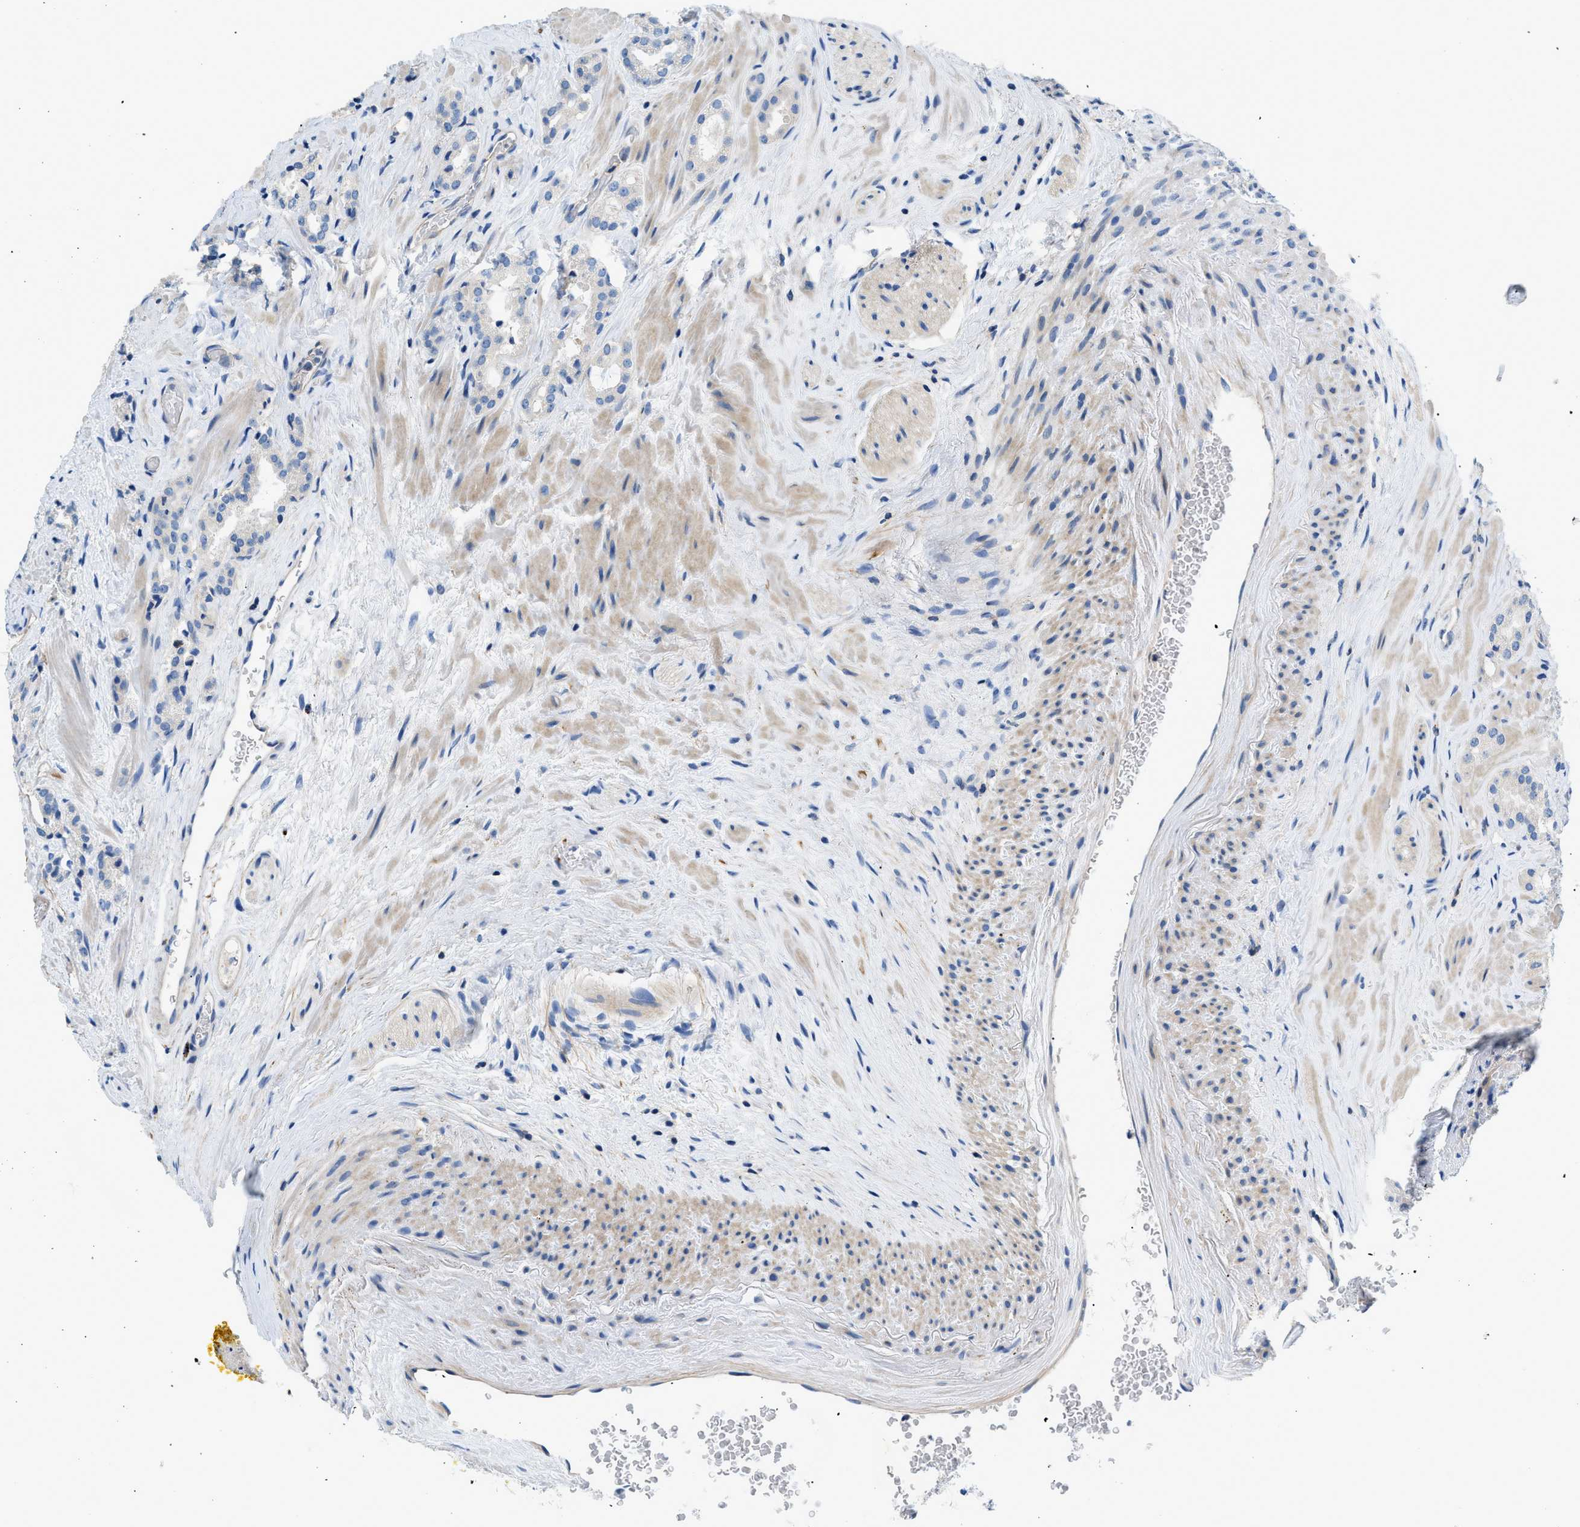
{"staining": {"intensity": "negative", "quantity": "none", "location": "none"}, "tissue": "prostate cancer", "cell_type": "Tumor cells", "image_type": "cancer", "snomed": [{"axis": "morphology", "description": "Adenocarcinoma, High grade"}, {"axis": "topography", "description": "Prostate"}], "caption": "A high-resolution histopathology image shows IHC staining of prostate high-grade adenocarcinoma, which displays no significant staining in tumor cells.", "gene": "ORAI1", "patient": {"sex": "male", "age": 64}}